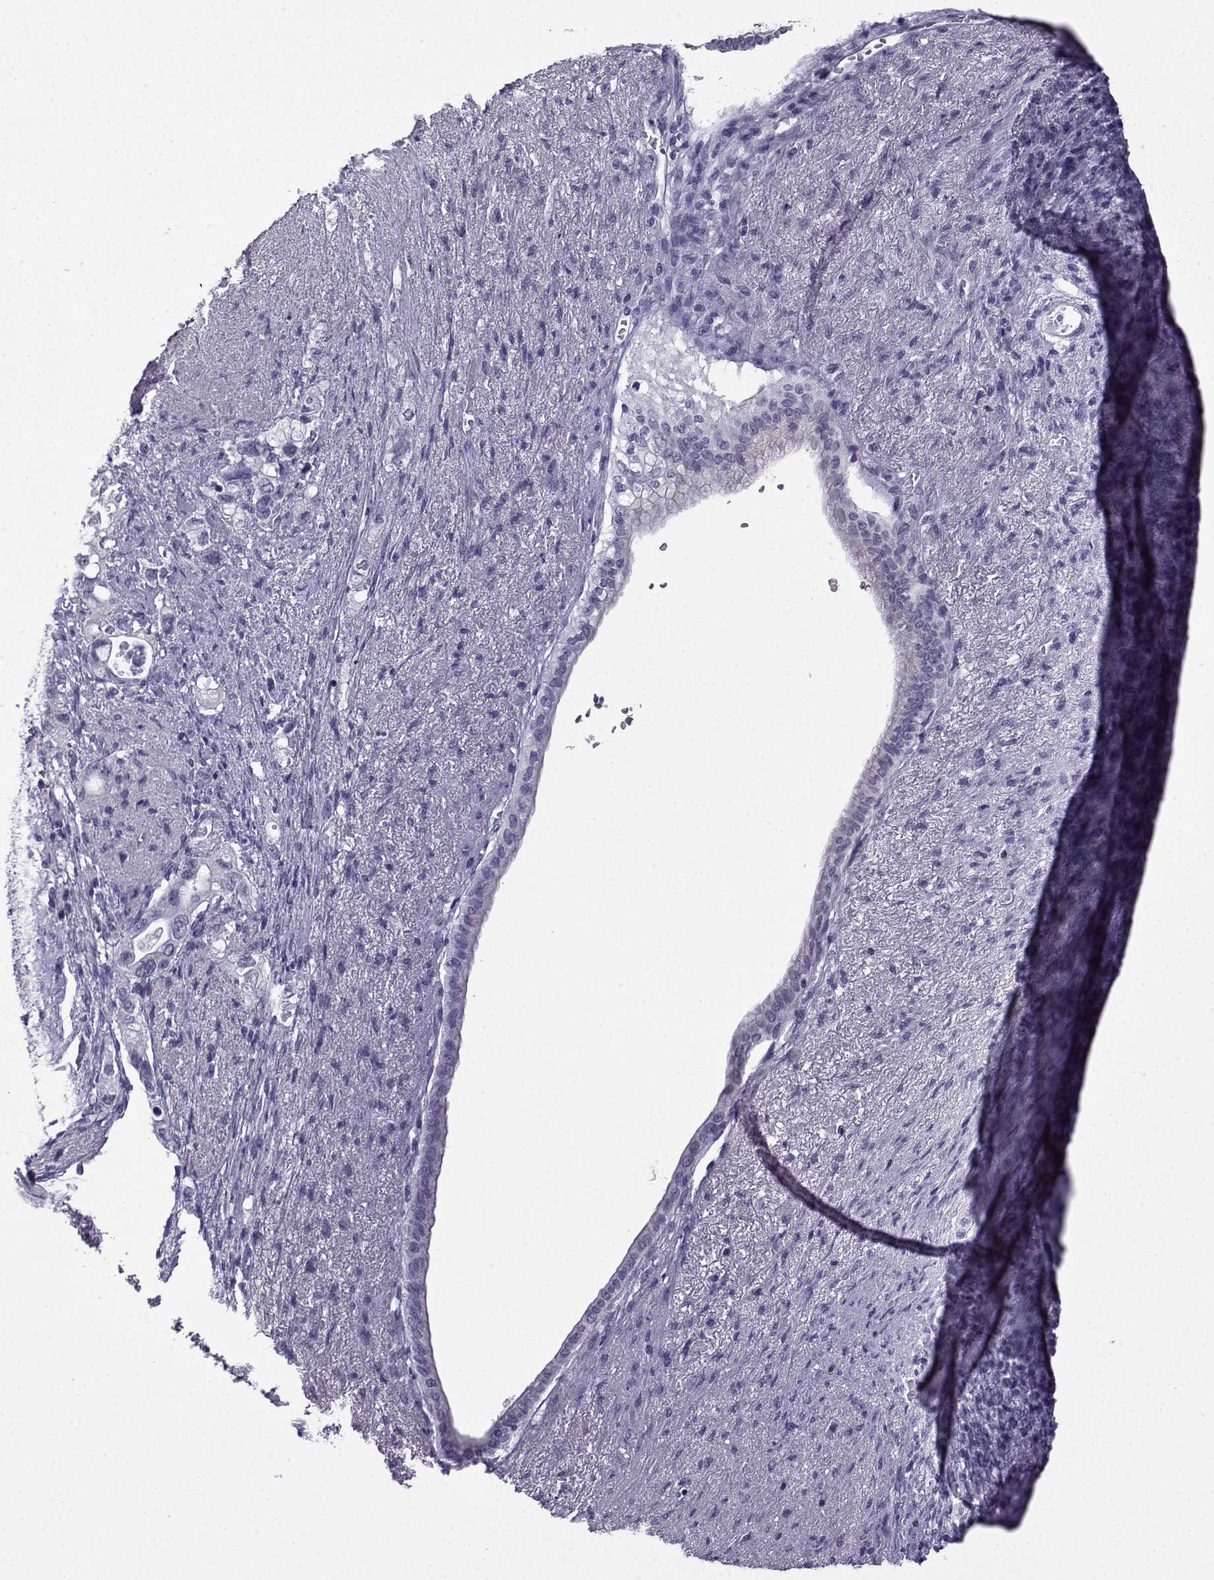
{"staining": {"intensity": "negative", "quantity": "none", "location": "none"}, "tissue": "pancreatic cancer", "cell_type": "Tumor cells", "image_type": "cancer", "snomed": [{"axis": "morphology", "description": "Adenocarcinoma, NOS"}, {"axis": "topography", "description": "Pancreas"}], "caption": "Histopathology image shows no protein positivity in tumor cells of pancreatic cancer (adenocarcinoma) tissue.", "gene": "ACRBP", "patient": {"sex": "female", "age": 72}}